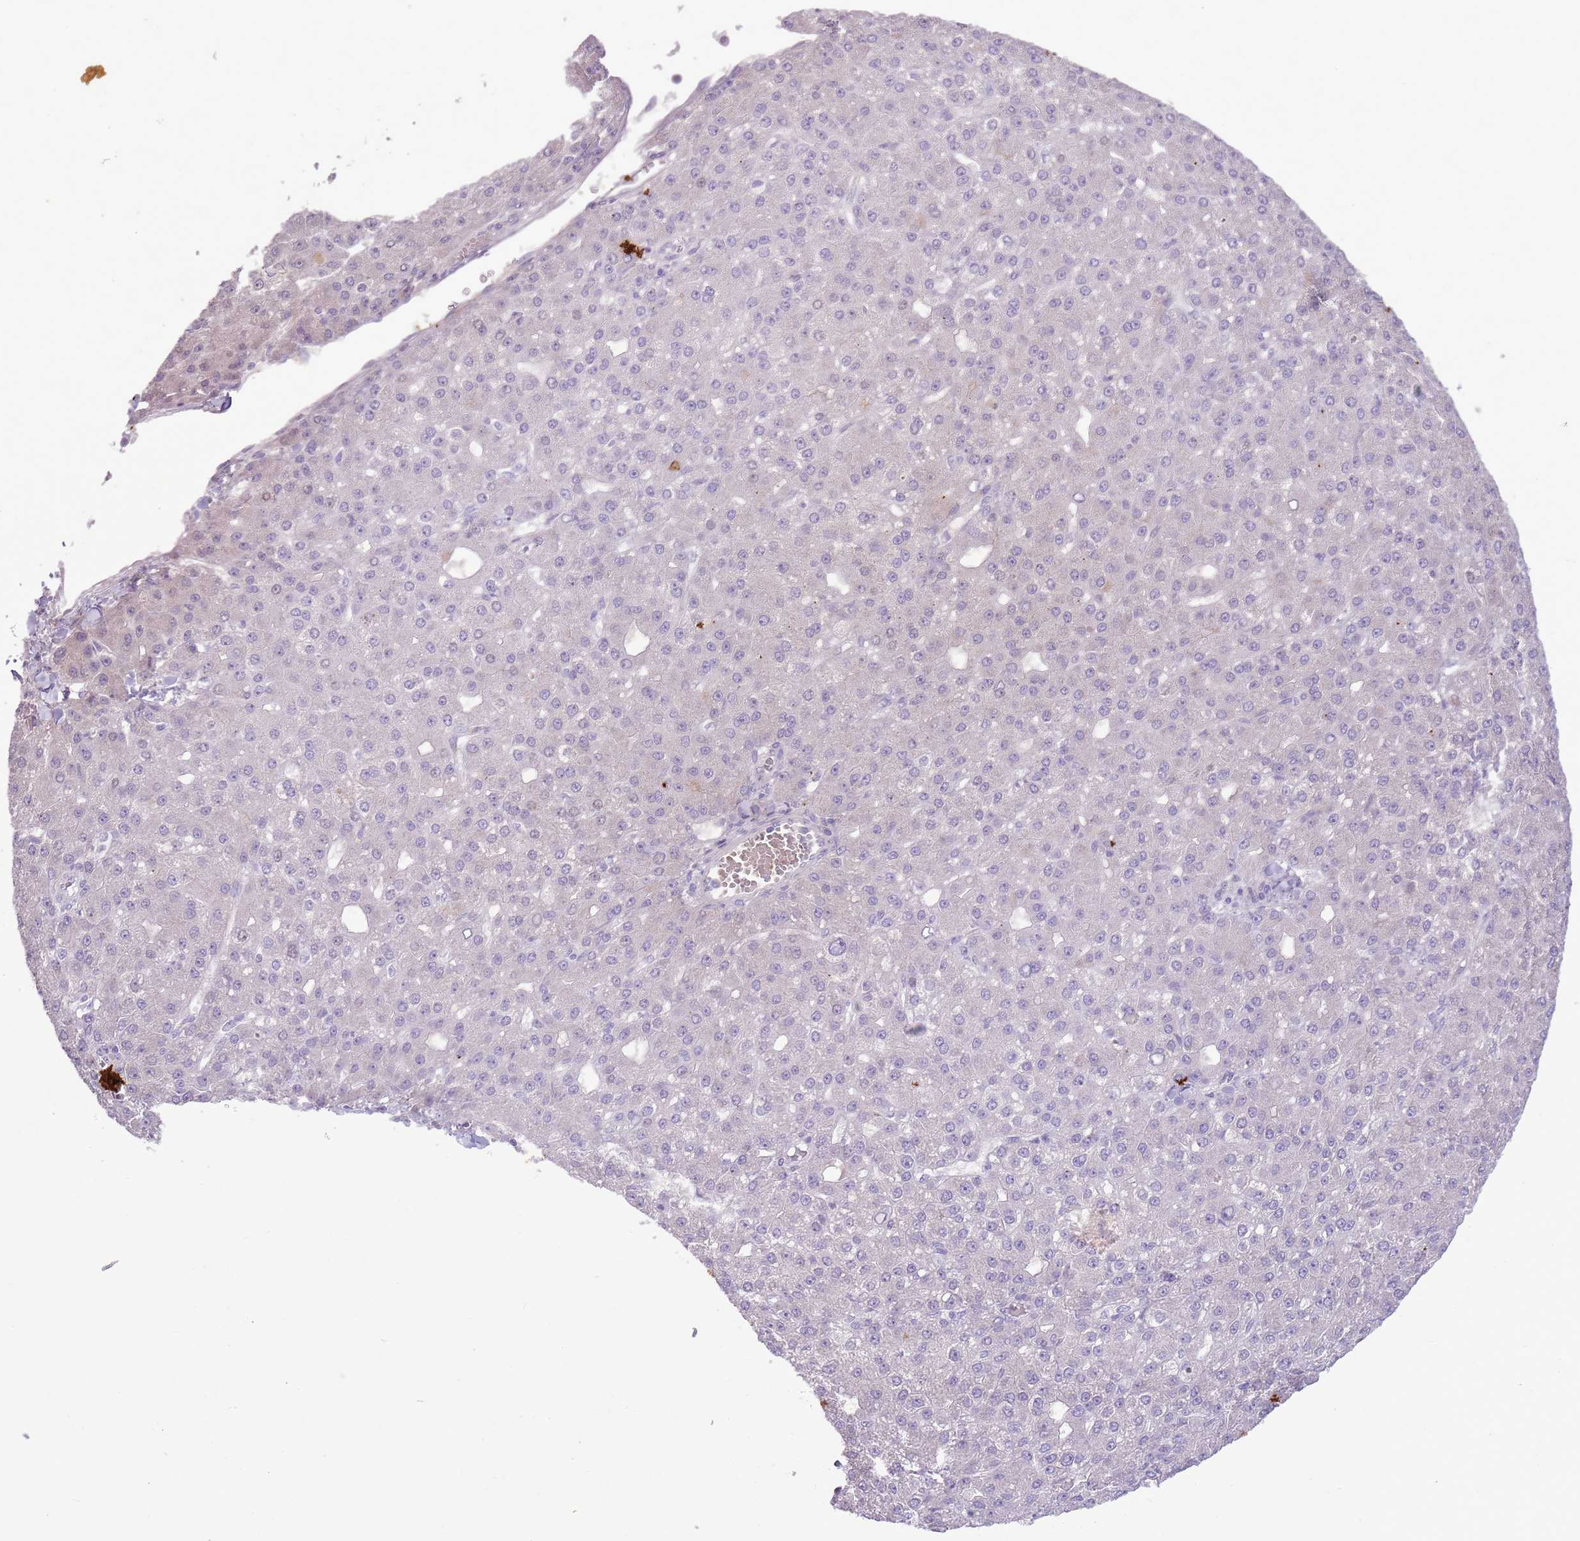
{"staining": {"intensity": "negative", "quantity": "none", "location": "none"}, "tissue": "liver cancer", "cell_type": "Tumor cells", "image_type": "cancer", "snomed": [{"axis": "morphology", "description": "Carcinoma, Hepatocellular, NOS"}, {"axis": "topography", "description": "Liver"}], "caption": "This histopathology image is of liver cancer (hepatocellular carcinoma) stained with immunohistochemistry (IHC) to label a protein in brown with the nuclei are counter-stained blue. There is no staining in tumor cells.", "gene": "GMNN", "patient": {"sex": "male", "age": 67}}